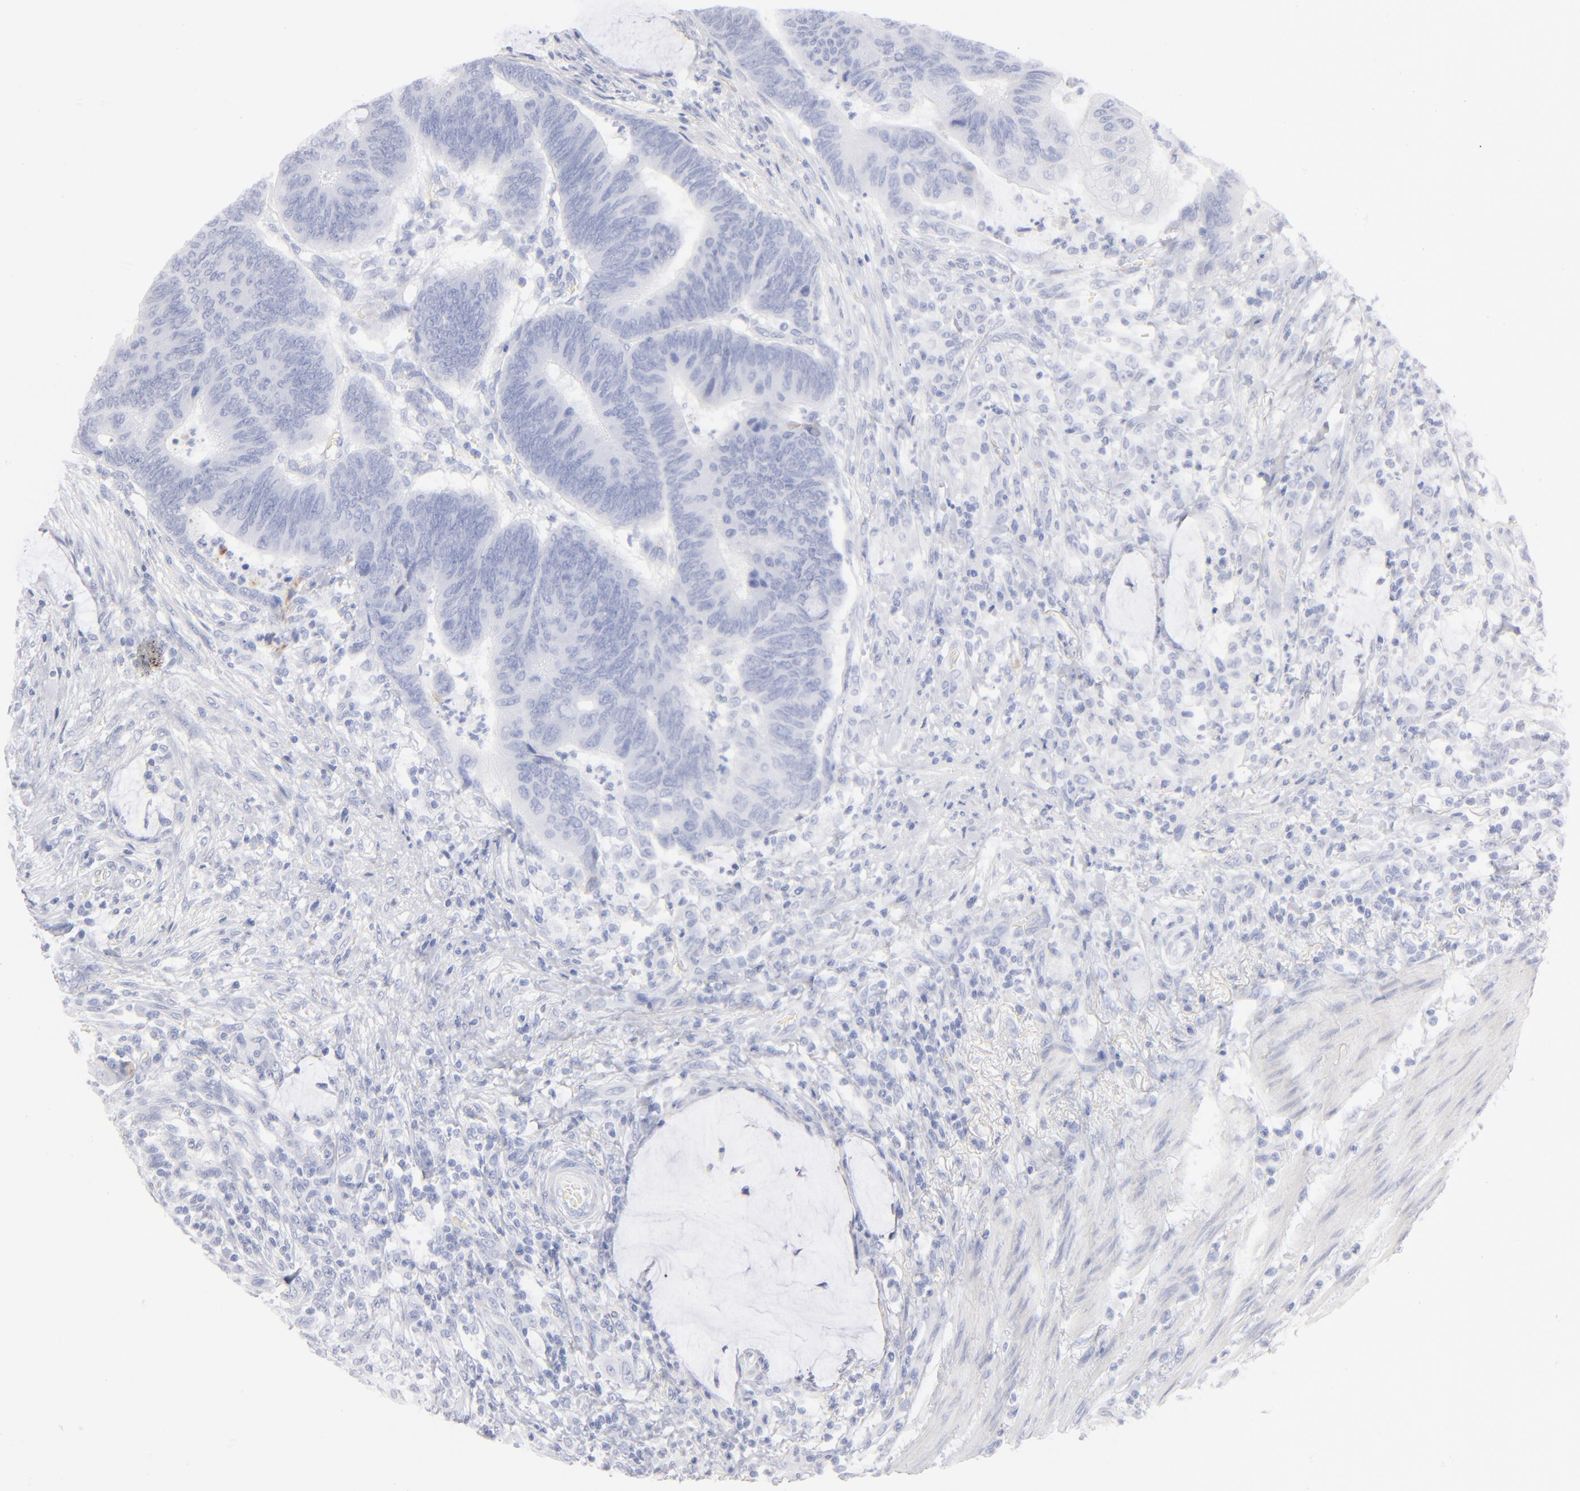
{"staining": {"intensity": "moderate", "quantity": "<25%", "location": "cytoplasmic/membranous"}, "tissue": "colorectal cancer", "cell_type": "Tumor cells", "image_type": "cancer", "snomed": [{"axis": "morphology", "description": "Normal tissue, NOS"}, {"axis": "morphology", "description": "Adenocarcinoma, NOS"}, {"axis": "topography", "description": "Rectum"}], "caption": "Colorectal cancer (adenocarcinoma) stained for a protein (brown) displays moderate cytoplasmic/membranous positive expression in approximately <25% of tumor cells.", "gene": "APOH", "patient": {"sex": "male", "age": 92}}